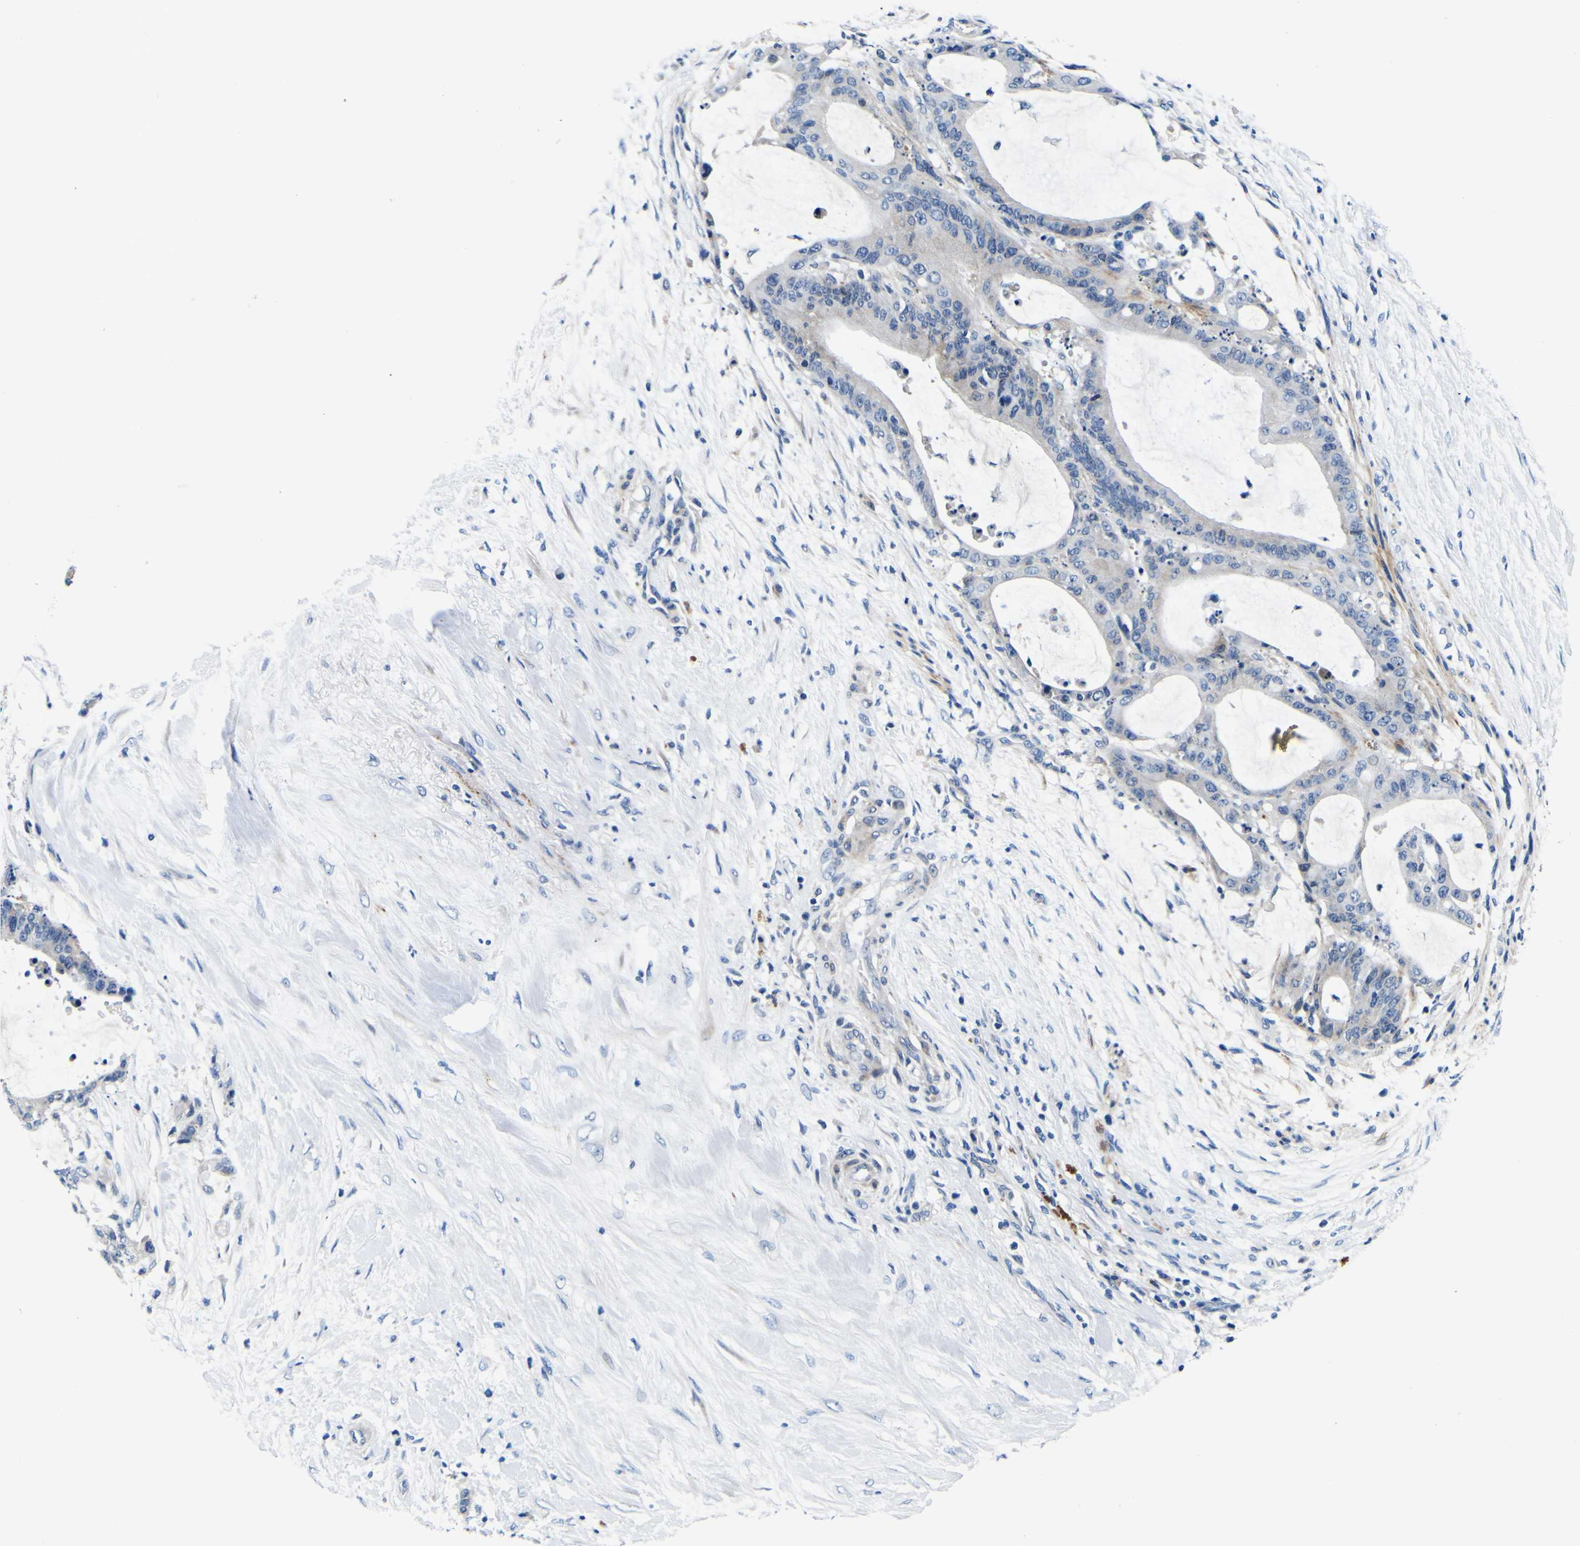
{"staining": {"intensity": "negative", "quantity": "none", "location": "none"}, "tissue": "liver cancer", "cell_type": "Tumor cells", "image_type": "cancer", "snomed": [{"axis": "morphology", "description": "Cholangiocarcinoma"}, {"axis": "topography", "description": "Liver"}], "caption": "Immunohistochemical staining of cholangiocarcinoma (liver) shows no significant staining in tumor cells.", "gene": "AGAP3", "patient": {"sex": "female", "age": 73}}